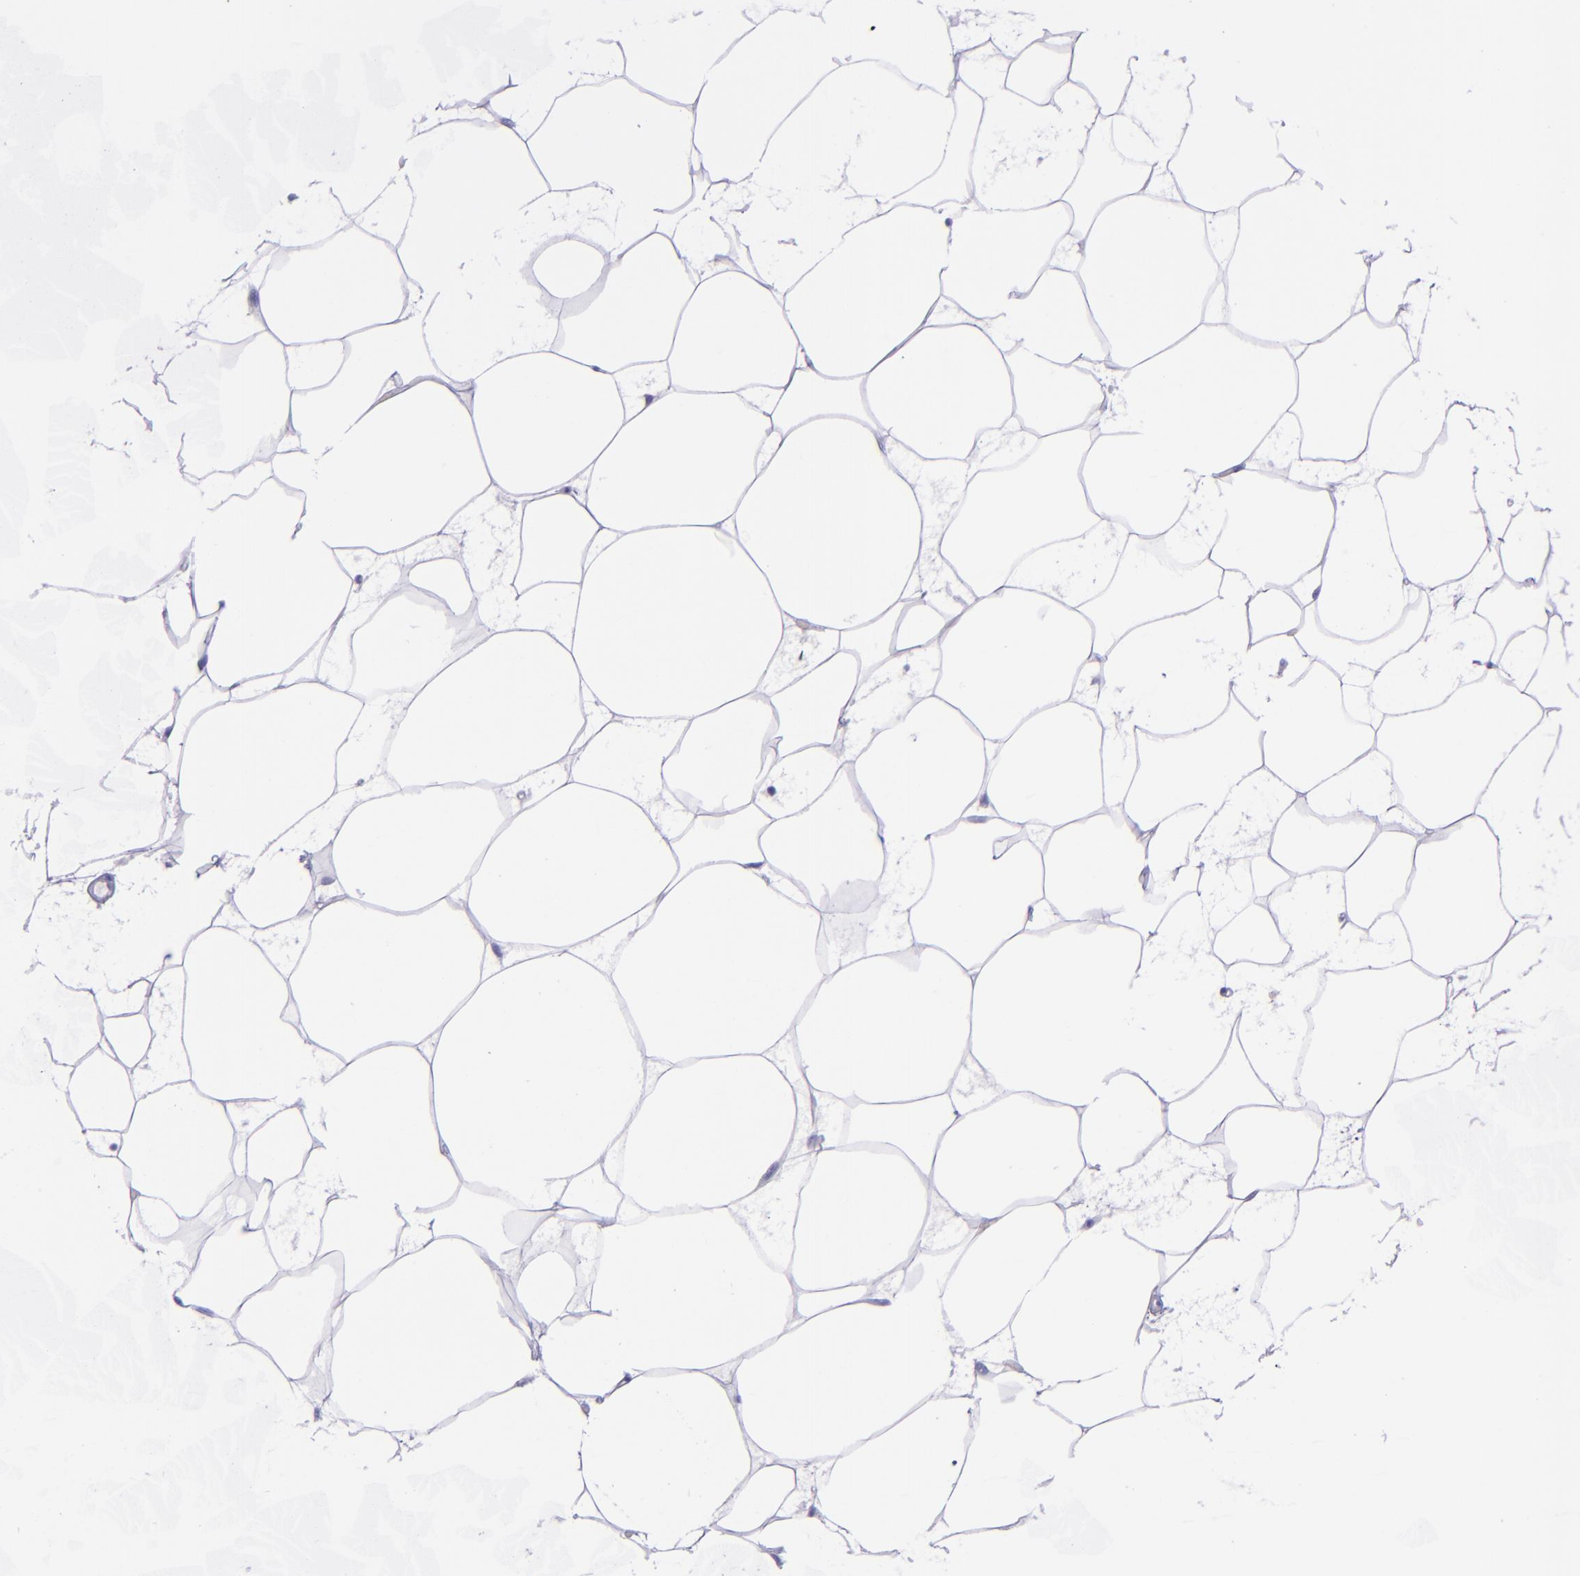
{"staining": {"intensity": "negative", "quantity": "none", "location": "none"}, "tissue": "adipose tissue", "cell_type": "Adipocytes", "image_type": "normal", "snomed": [{"axis": "morphology", "description": "Normal tissue, NOS"}, {"axis": "morphology", "description": "Duct carcinoma"}, {"axis": "topography", "description": "Breast"}, {"axis": "topography", "description": "Adipose tissue"}], "caption": "This is an immunohistochemistry (IHC) histopathology image of unremarkable human adipose tissue. There is no staining in adipocytes.", "gene": "TOP2A", "patient": {"sex": "female", "age": 37}}